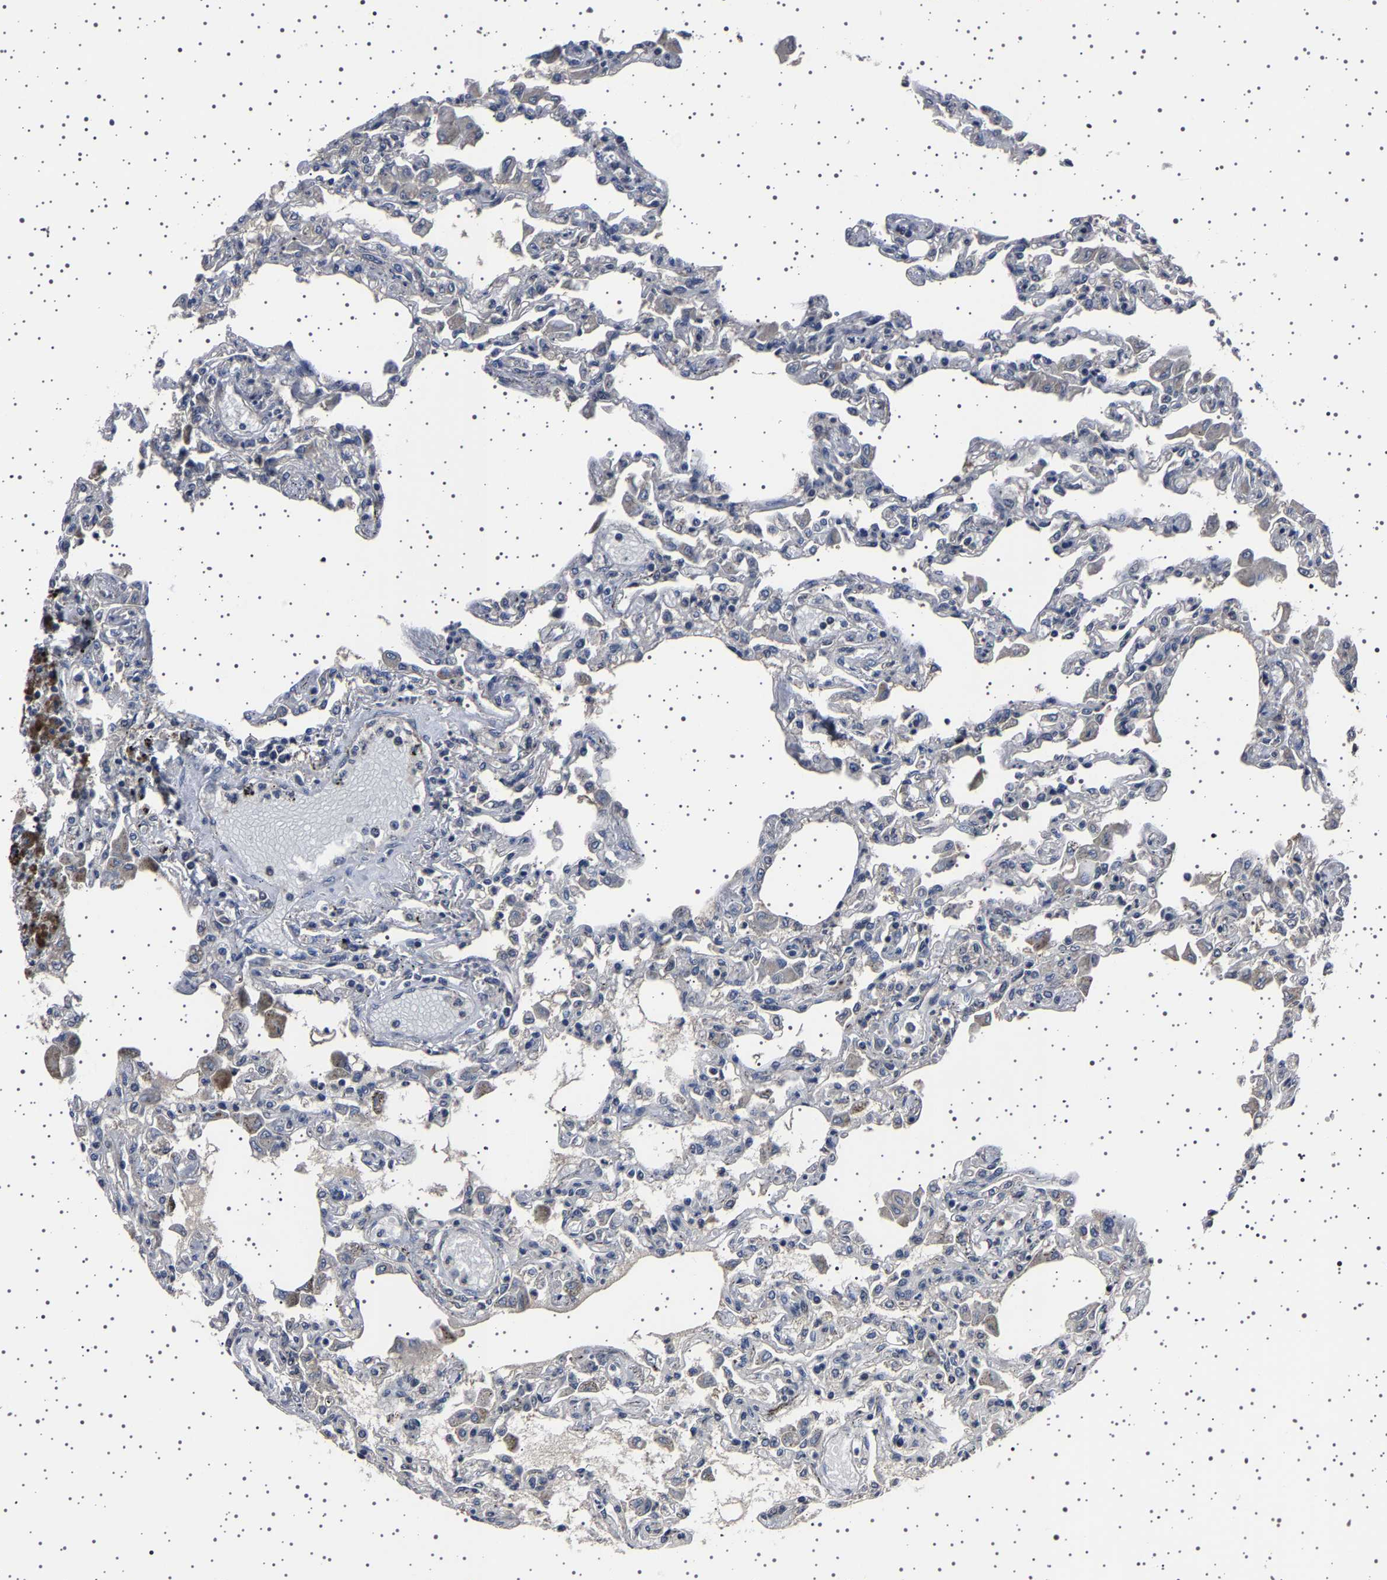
{"staining": {"intensity": "weak", "quantity": "<25%", "location": "cytoplasmic/membranous"}, "tissue": "lung", "cell_type": "Alveolar cells", "image_type": "normal", "snomed": [{"axis": "morphology", "description": "Normal tissue, NOS"}, {"axis": "topography", "description": "Bronchus"}, {"axis": "topography", "description": "Lung"}], "caption": "A high-resolution micrograph shows immunohistochemistry staining of unremarkable lung, which exhibits no significant positivity in alveolar cells.", "gene": "NCKAP1", "patient": {"sex": "female", "age": 49}}